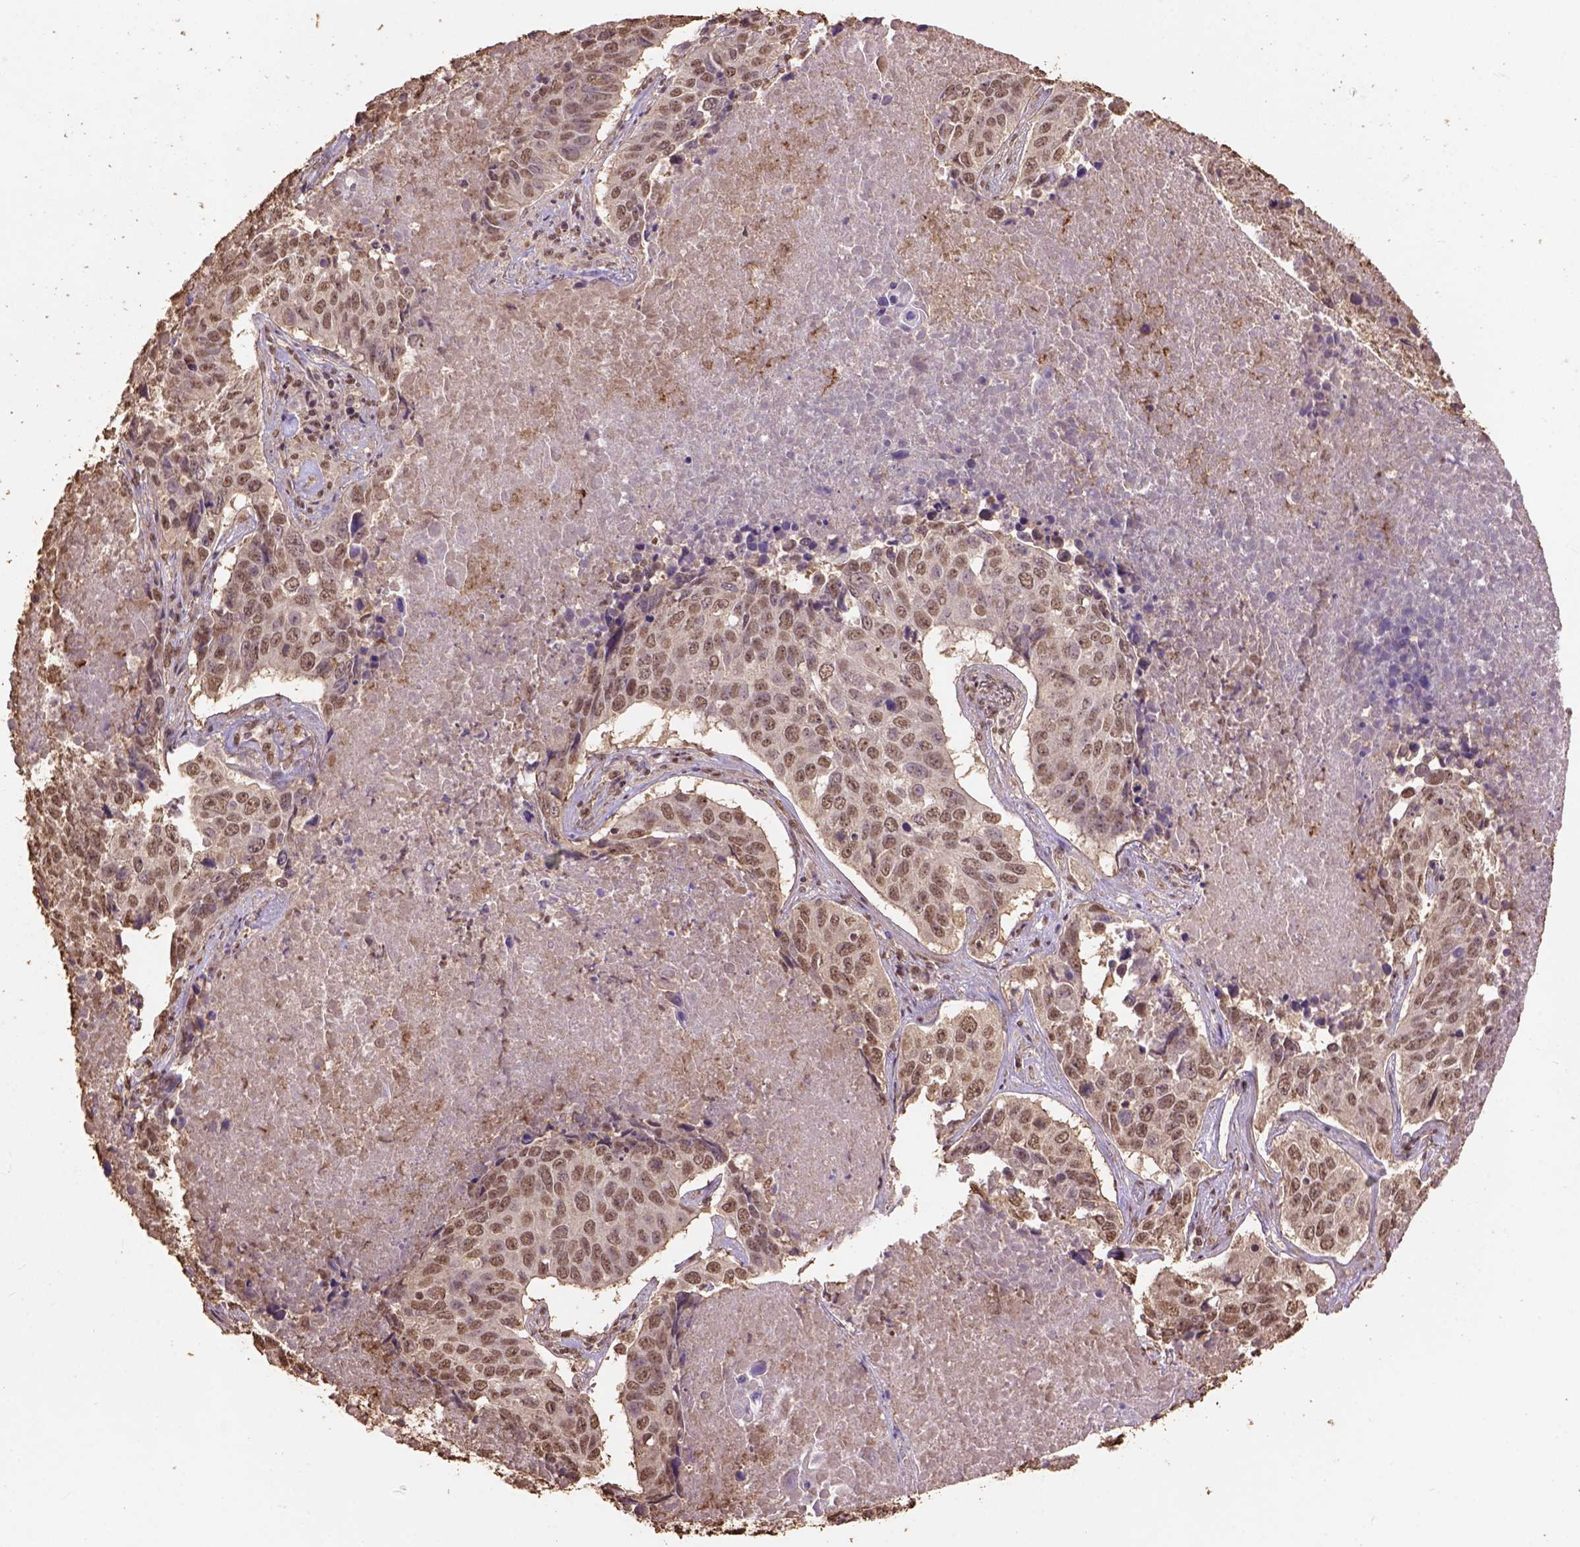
{"staining": {"intensity": "moderate", "quantity": ">75%", "location": "nuclear"}, "tissue": "lung cancer", "cell_type": "Tumor cells", "image_type": "cancer", "snomed": [{"axis": "morphology", "description": "Normal tissue, NOS"}, {"axis": "morphology", "description": "Squamous cell carcinoma, NOS"}, {"axis": "topography", "description": "Bronchus"}, {"axis": "topography", "description": "Lung"}], "caption": "Lung cancer stained with immunohistochemistry demonstrates moderate nuclear expression in about >75% of tumor cells. (Brightfield microscopy of DAB IHC at high magnification).", "gene": "CSTF2T", "patient": {"sex": "male", "age": 64}}